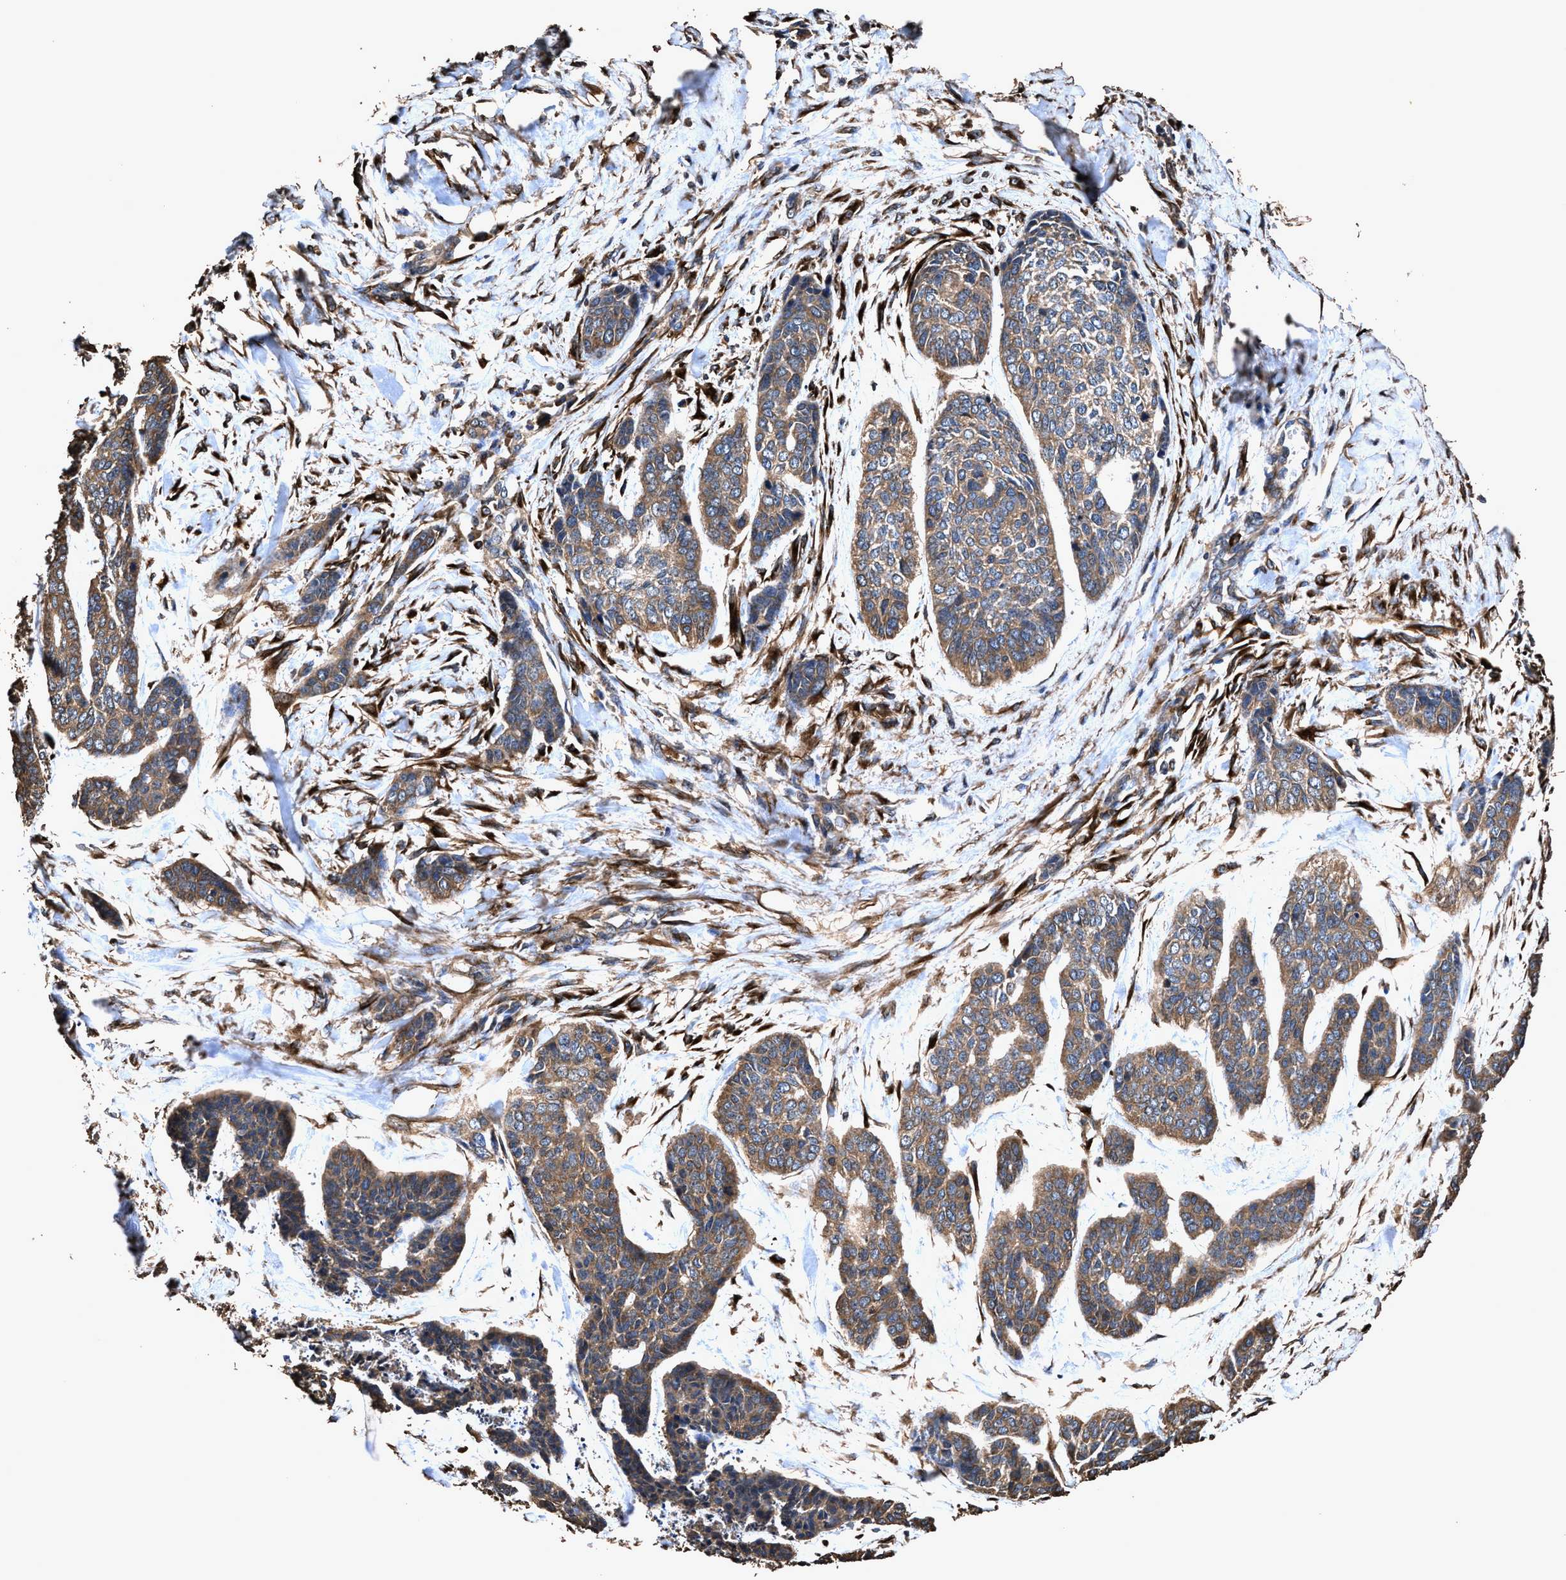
{"staining": {"intensity": "moderate", "quantity": ">75%", "location": "cytoplasmic/membranous"}, "tissue": "skin cancer", "cell_type": "Tumor cells", "image_type": "cancer", "snomed": [{"axis": "morphology", "description": "Basal cell carcinoma"}, {"axis": "topography", "description": "Skin"}], "caption": "Protein staining of skin cancer tissue displays moderate cytoplasmic/membranous expression in about >75% of tumor cells.", "gene": "ZMYND19", "patient": {"sex": "female", "age": 64}}